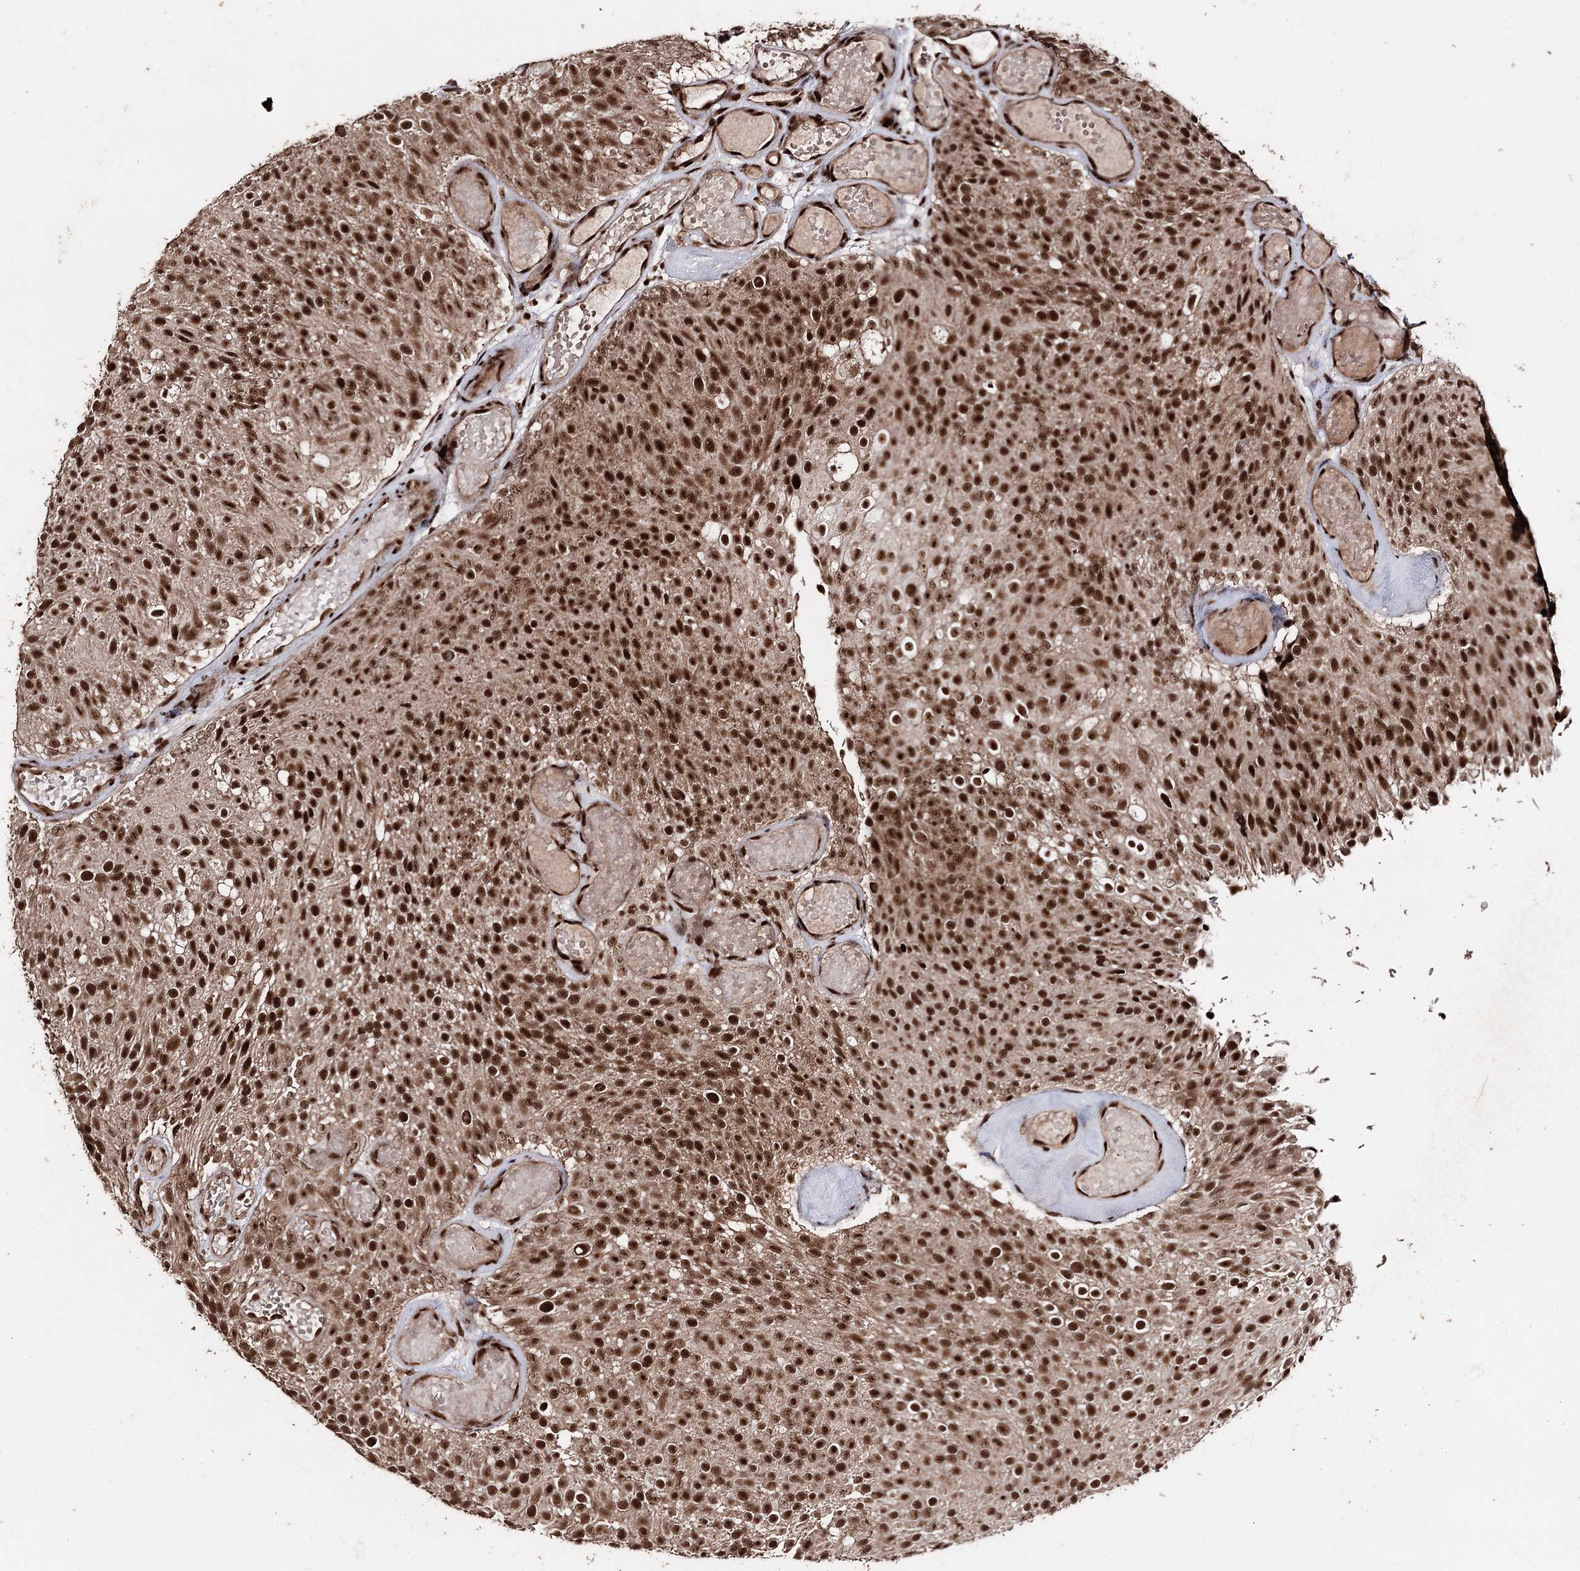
{"staining": {"intensity": "strong", "quantity": ">75%", "location": "nuclear"}, "tissue": "urothelial cancer", "cell_type": "Tumor cells", "image_type": "cancer", "snomed": [{"axis": "morphology", "description": "Urothelial carcinoma, Low grade"}, {"axis": "topography", "description": "Urinary bladder"}], "caption": "Brown immunohistochemical staining in urothelial cancer exhibits strong nuclear staining in approximately >75% of tumor cells. (DAB IHC, brown staining for protein, blue staining for nuclei).", "gene": "U2SURP", "patient": {"sex": "male", "age": 78}}